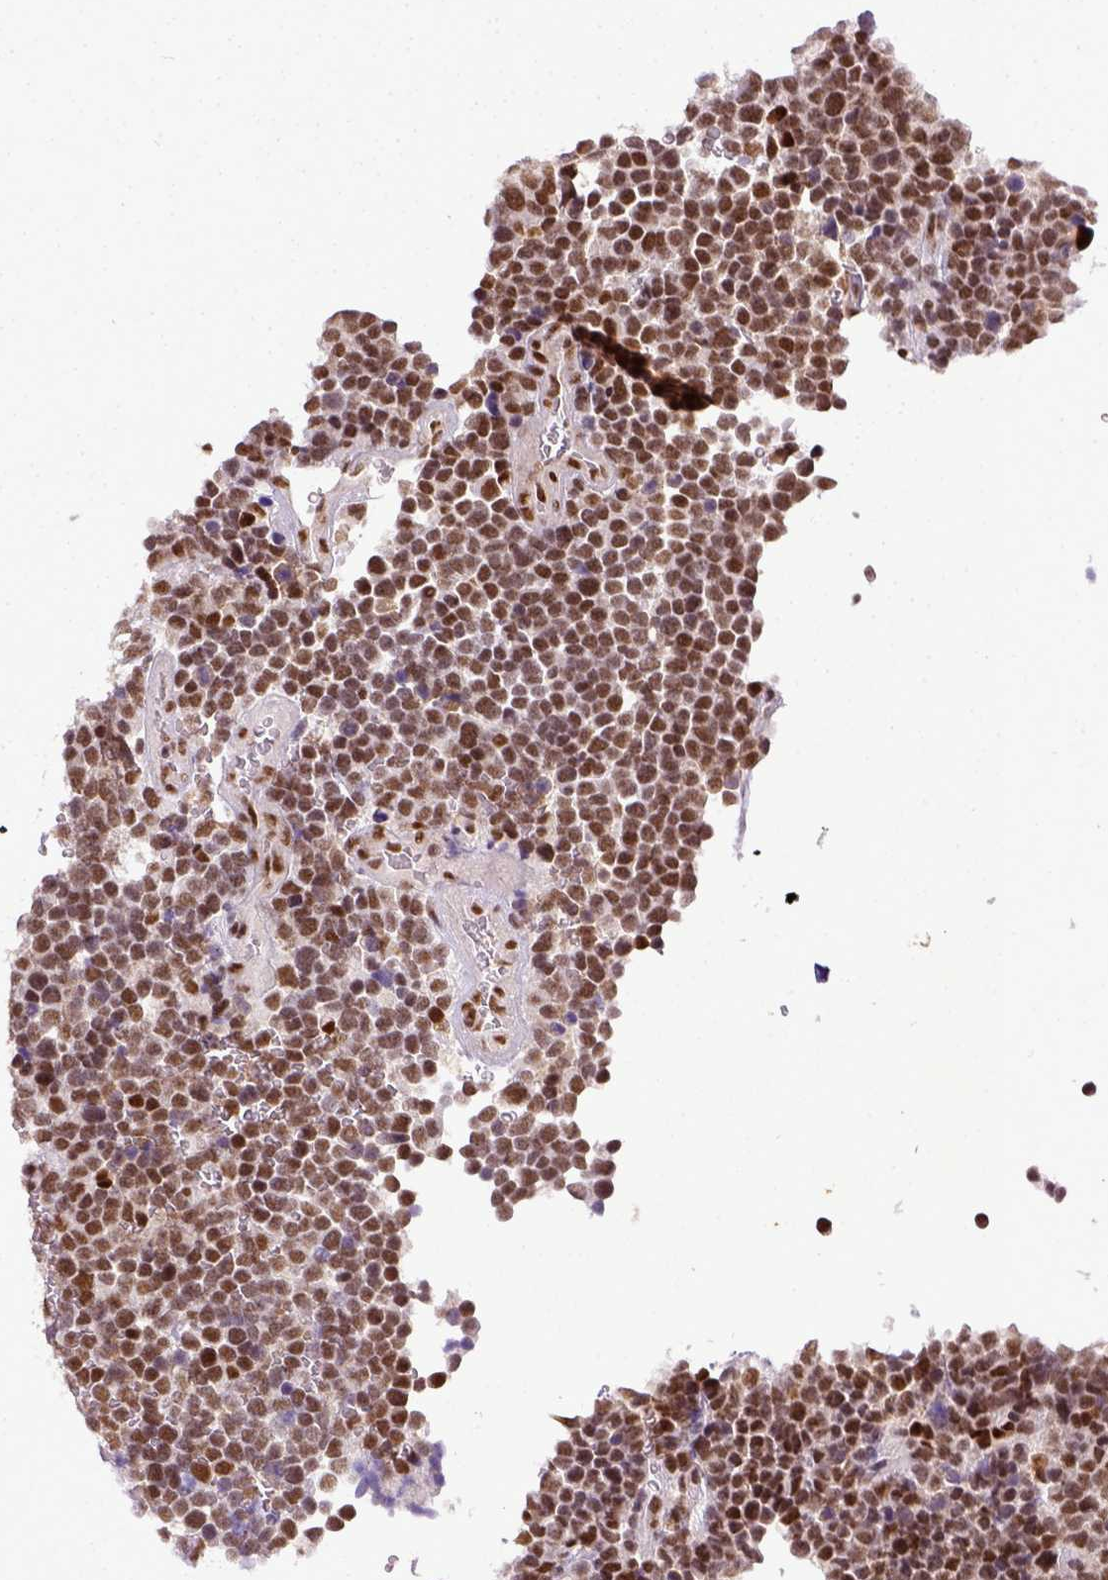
{"staining": {"intensity": "moderate", "quantity": ">75%", "location": "nuclear"}, "tissue": "glioma", "cell_type": "Tumor cells", "image_type": "cancer", "snomed": [{"axis": "morphology", "description": "Glioma, malignant, High grade"}, {"axis": "topography", "description": "Brain"}], "caption": "Brown immunohistochemical staining in human high-grade glioma (malignant) exhibits moderate nuclear positivity in approximately >75% of tumor cells.", "gene": "ERCC1", "patient": {"sex": "male", "age": 33}}